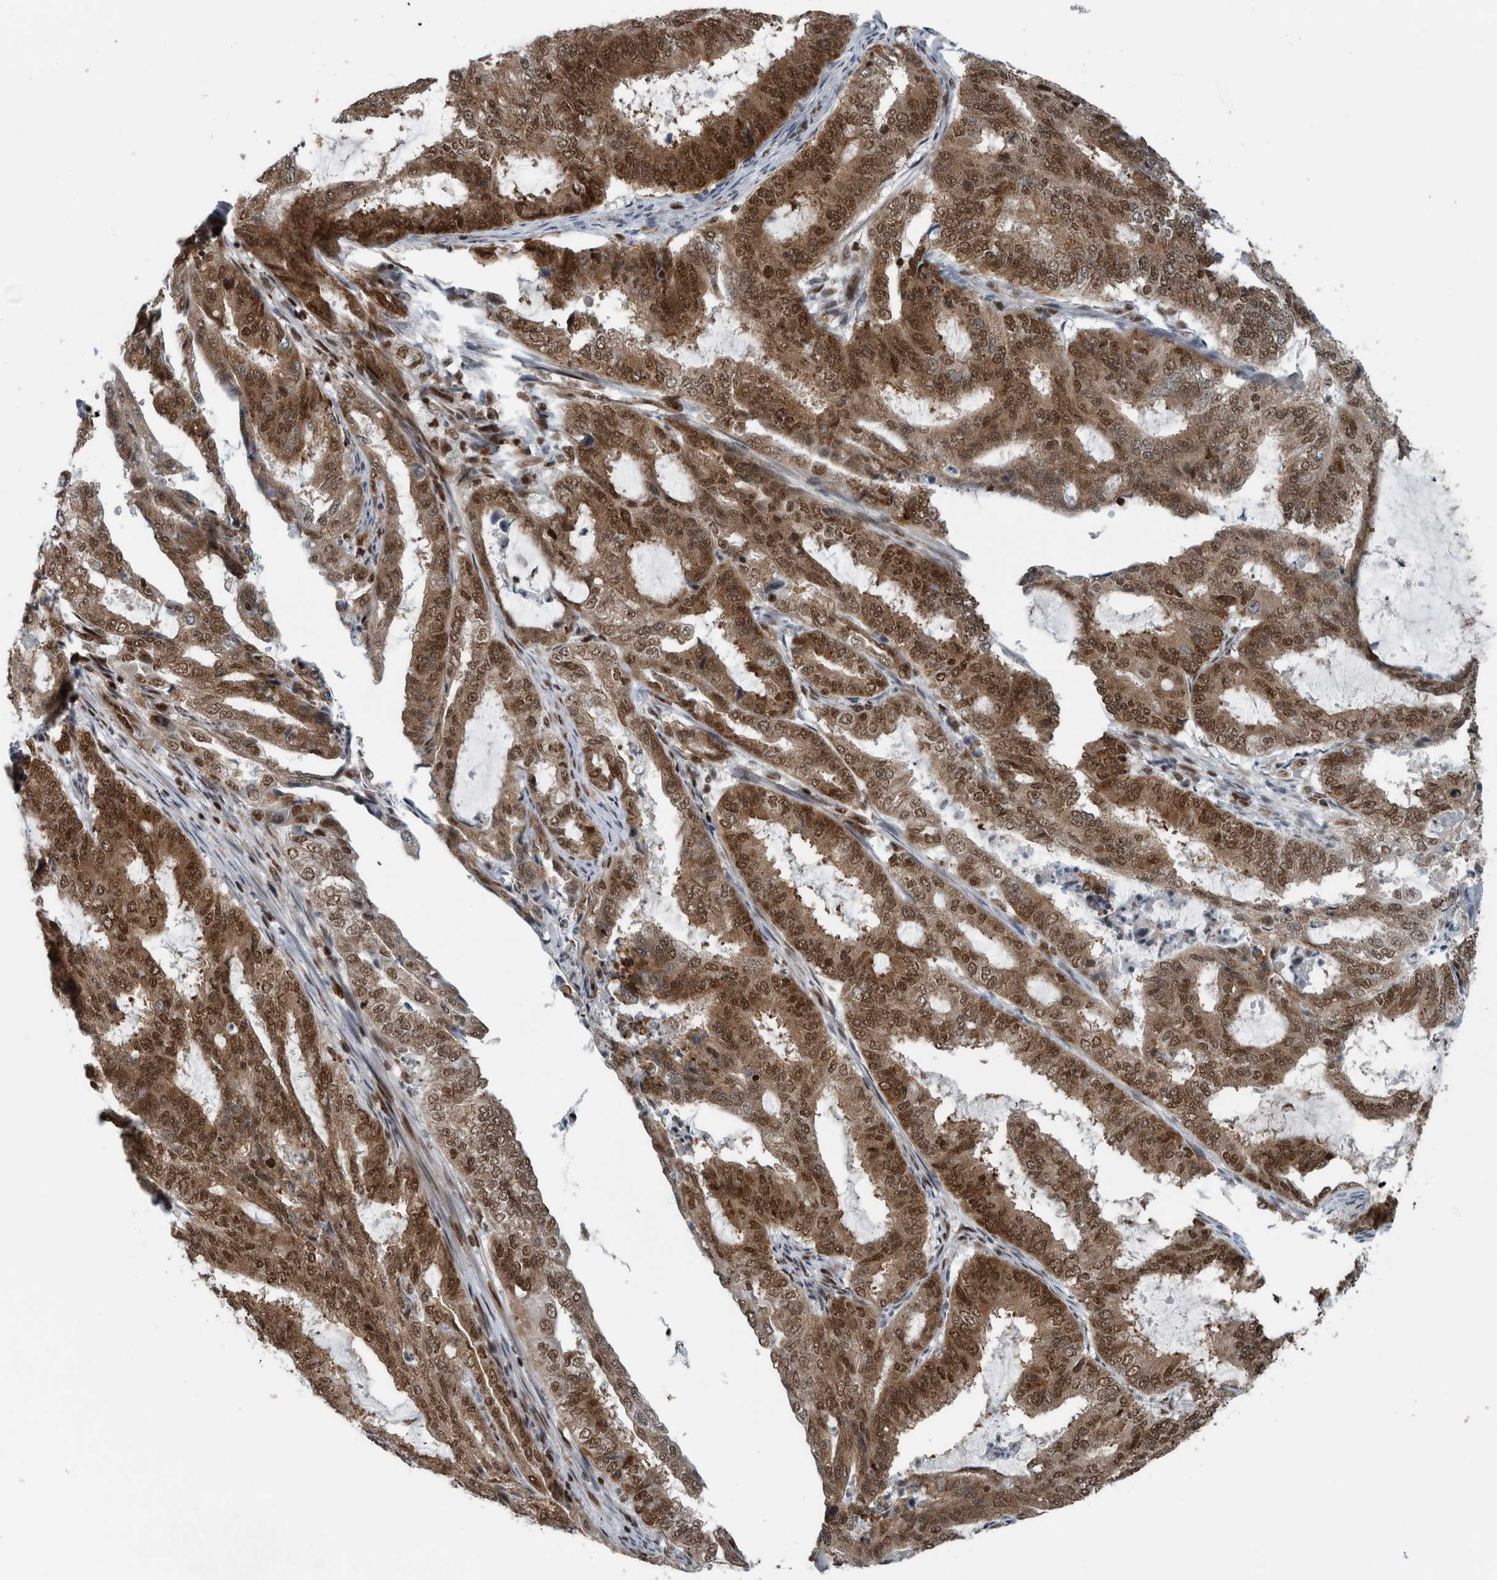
{"staining": {"intensity": "moderate", "quantity": ">75%", "location": "cytoplasmic/membranous,nuclear"}, "tissue": "endometrial cancer", "cell_type": "Tumor cells", "image_type": "cancer", "snomed": [{"axis": "morphology", "description": "Adenocarcinoma, NOS"}, {"axis": "topography", "description": "Endometrium"}], "caption": "Immunohistochemical staining of endometrial cancer demonstrates moderate cytoplasmic/membranous and nuclear protein positivity in approximately >75% of tumor cells.", "gene": "DNMT3A", "patient": {"sex": "female", "age": 51}}